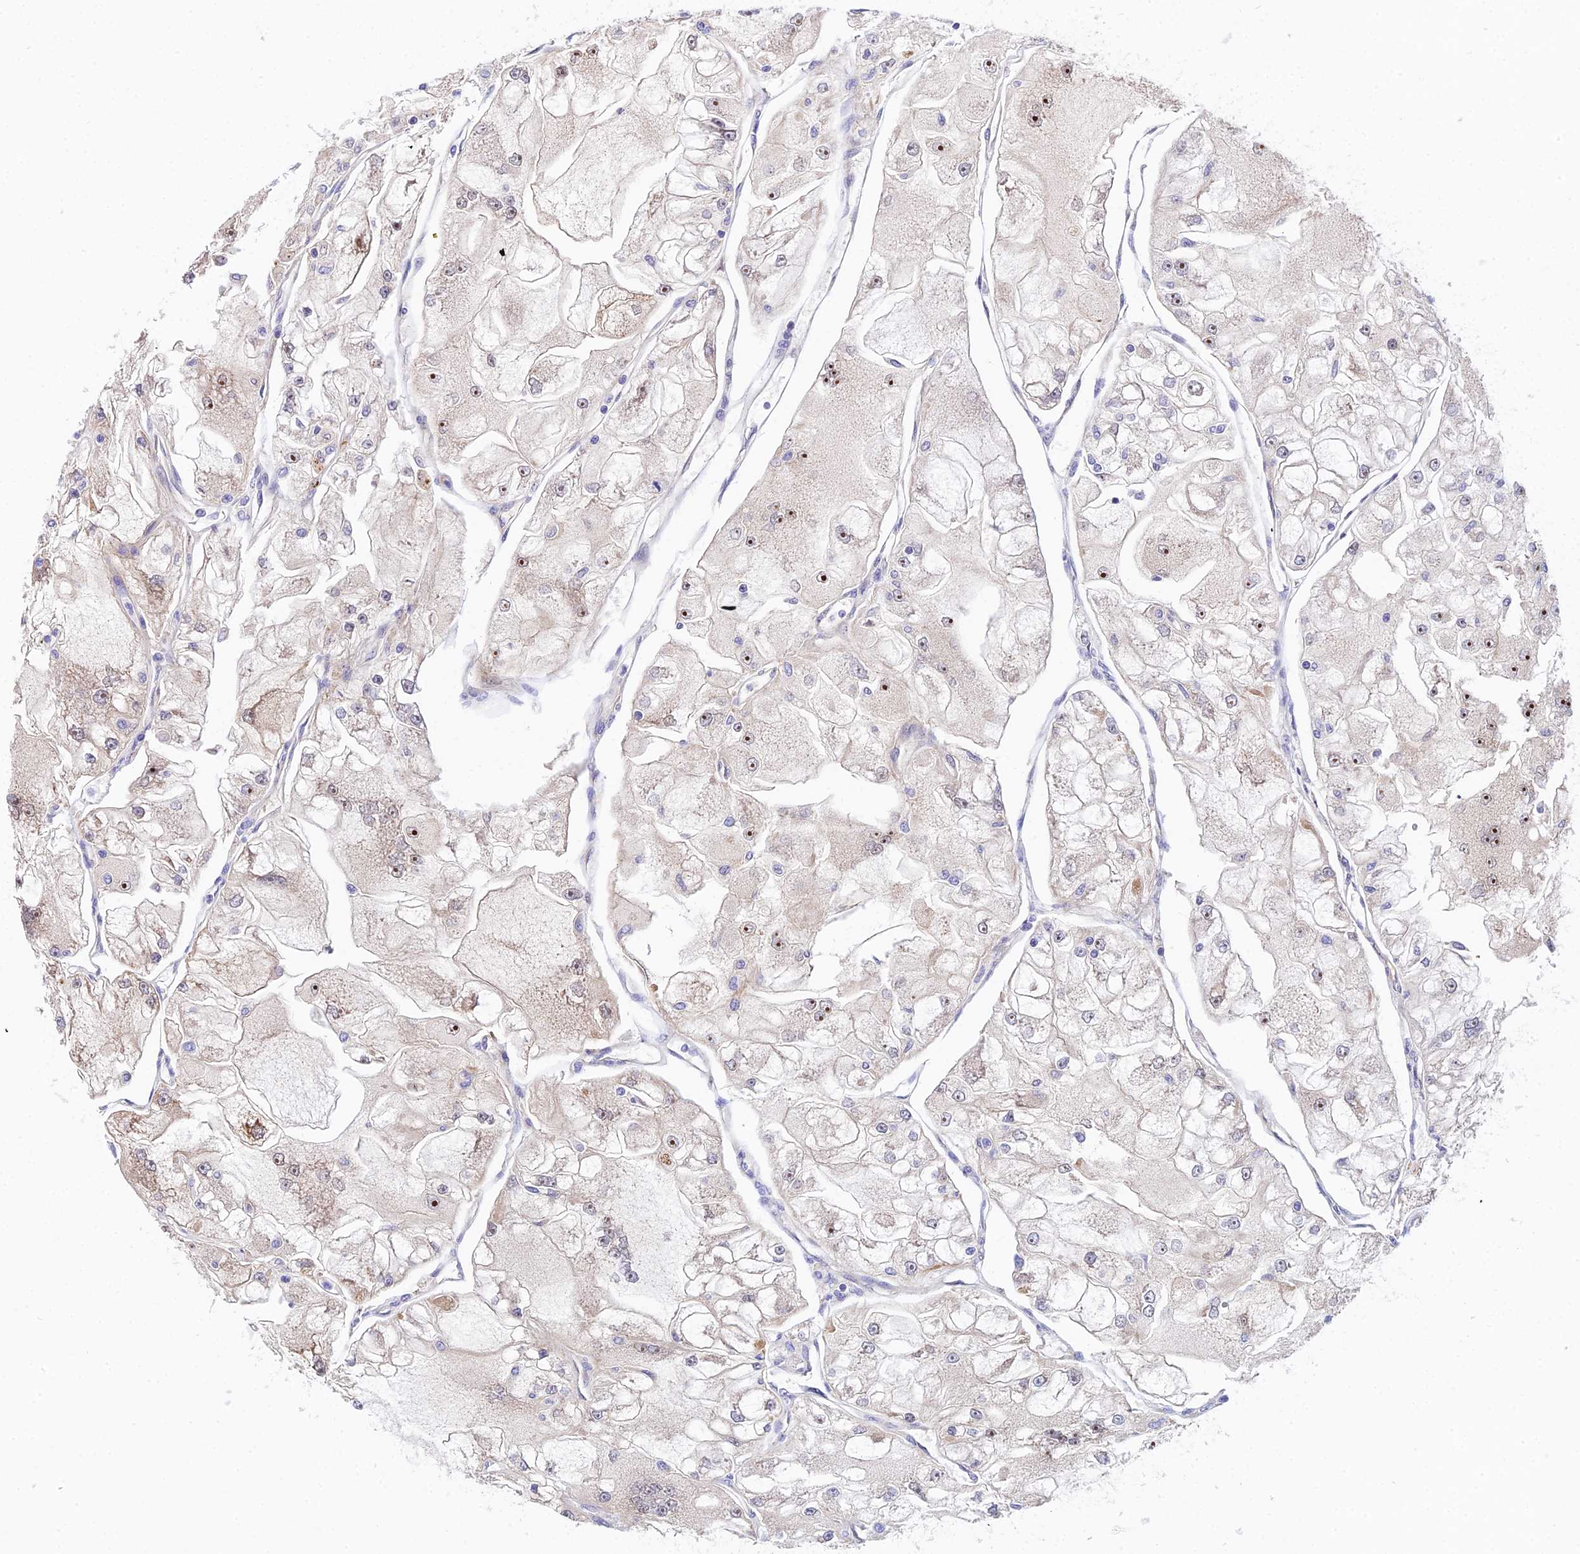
{"staining": {"intensity": "strong", "quantity": "25%-75%", "location": "nuclear"}, "tissue": "renal cancer", "cell_type": "Tumor cells", "image_type": "cancer", "snomed": [{"axis": "morphology", "description": "Adenocarcinoma, NOS"}, {"axis": "topography", "description": "Kidney"}], "caption": "Strong nuclear positivity for a protein is appreciated in about 25%-75% of tumor cells of renal cancer using immunohistochemistry.", "gene": "CEP41", "patient": {"sex": "female", "age": 72}}